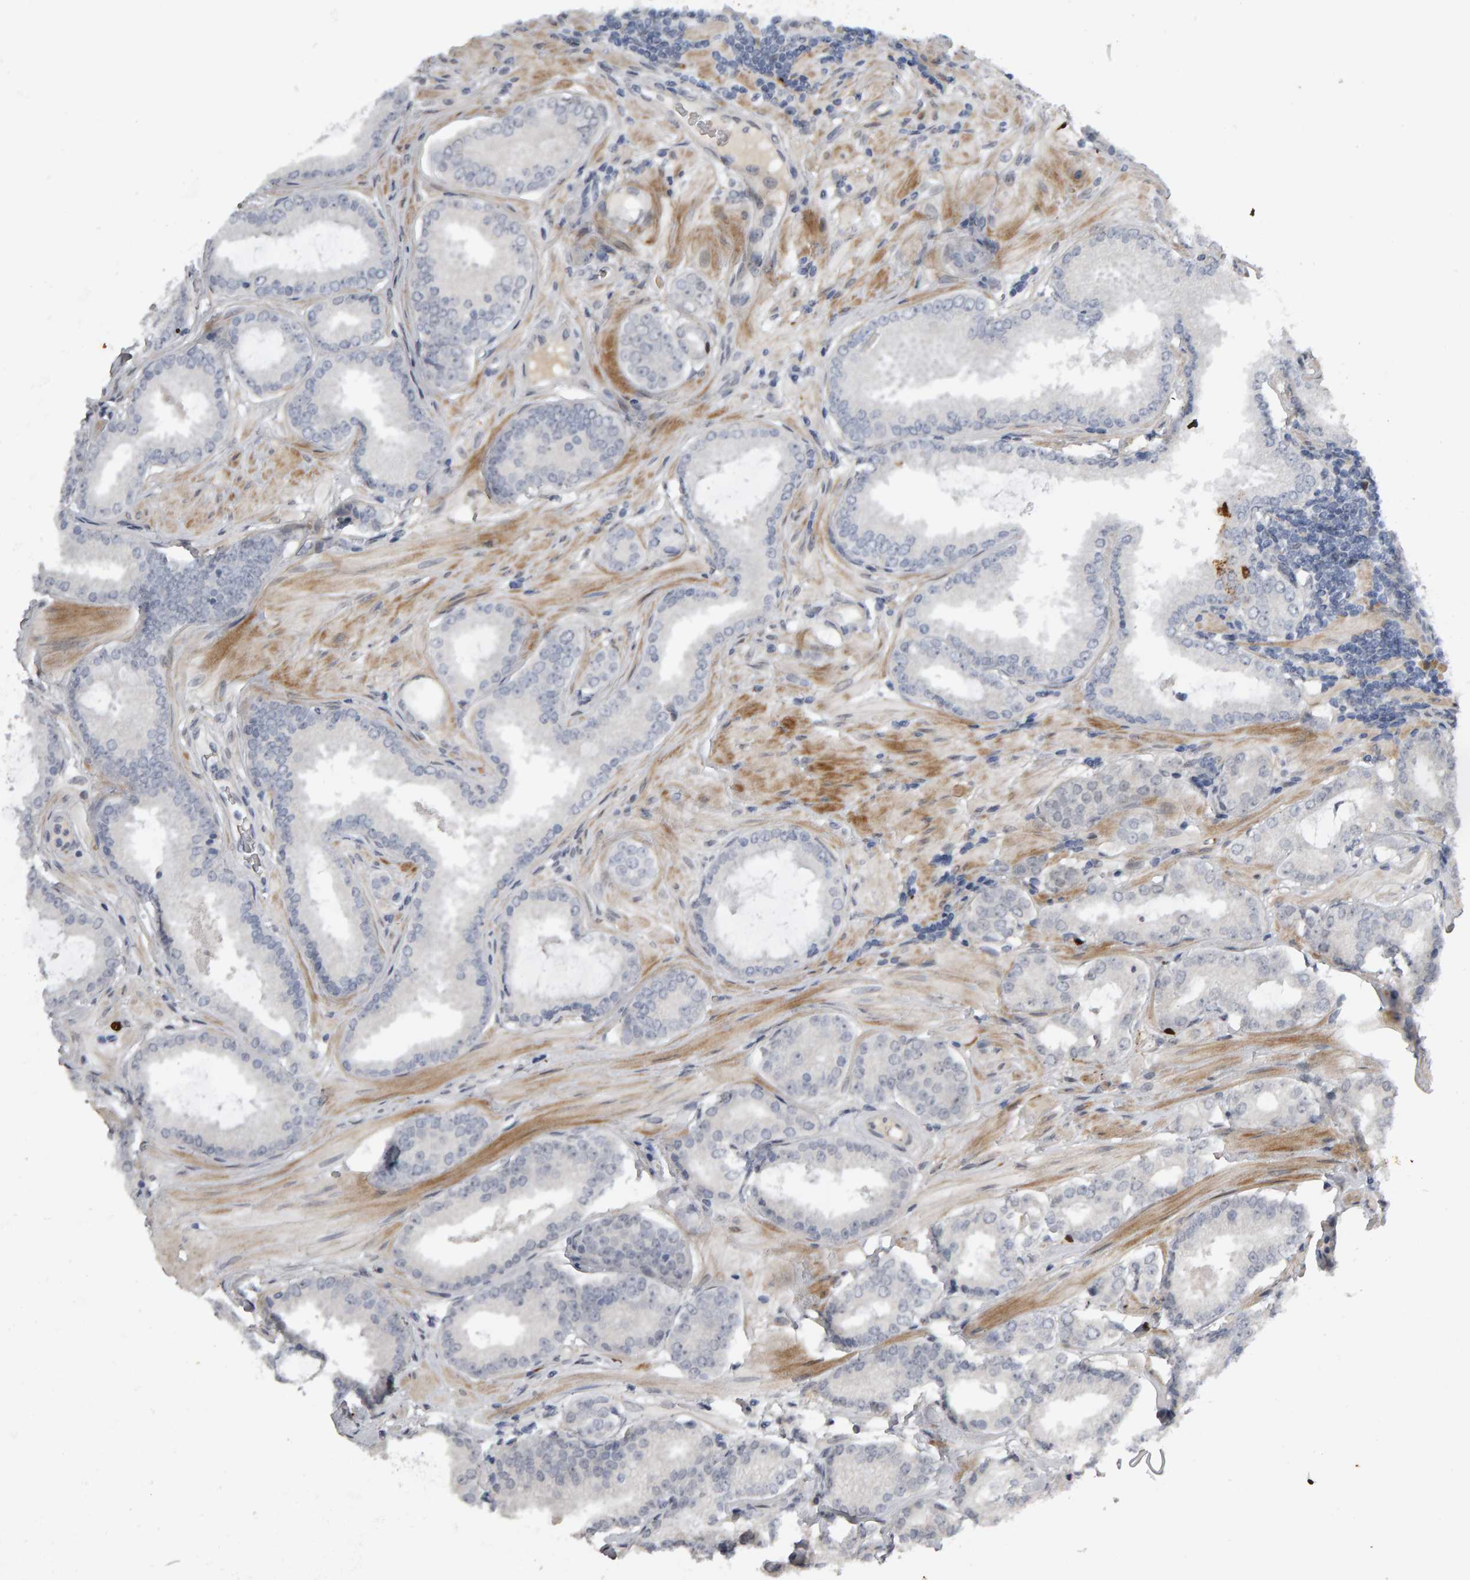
{"staining": {"intensity": "negative", "quantity": "none", "location": "none"}, "tissue": "prostate cancer", "cell_type": "Tumor cells", "image_type": "cancer", "snomed": [{"axis": "morphology", "description": "Adenocarcinoma, Low grade"}, {"axis": "topography", "description": "Prostate"}], "caption": "Immunohistochemical staining of human prostate cancer shows no significant positivity in tumor cells. The staining is performed using DAB brown chromogen with nuclei counter-stained in using hematoxylin.", "gene": "IPO8", "patient": {"sex": "male", "age": 62}}